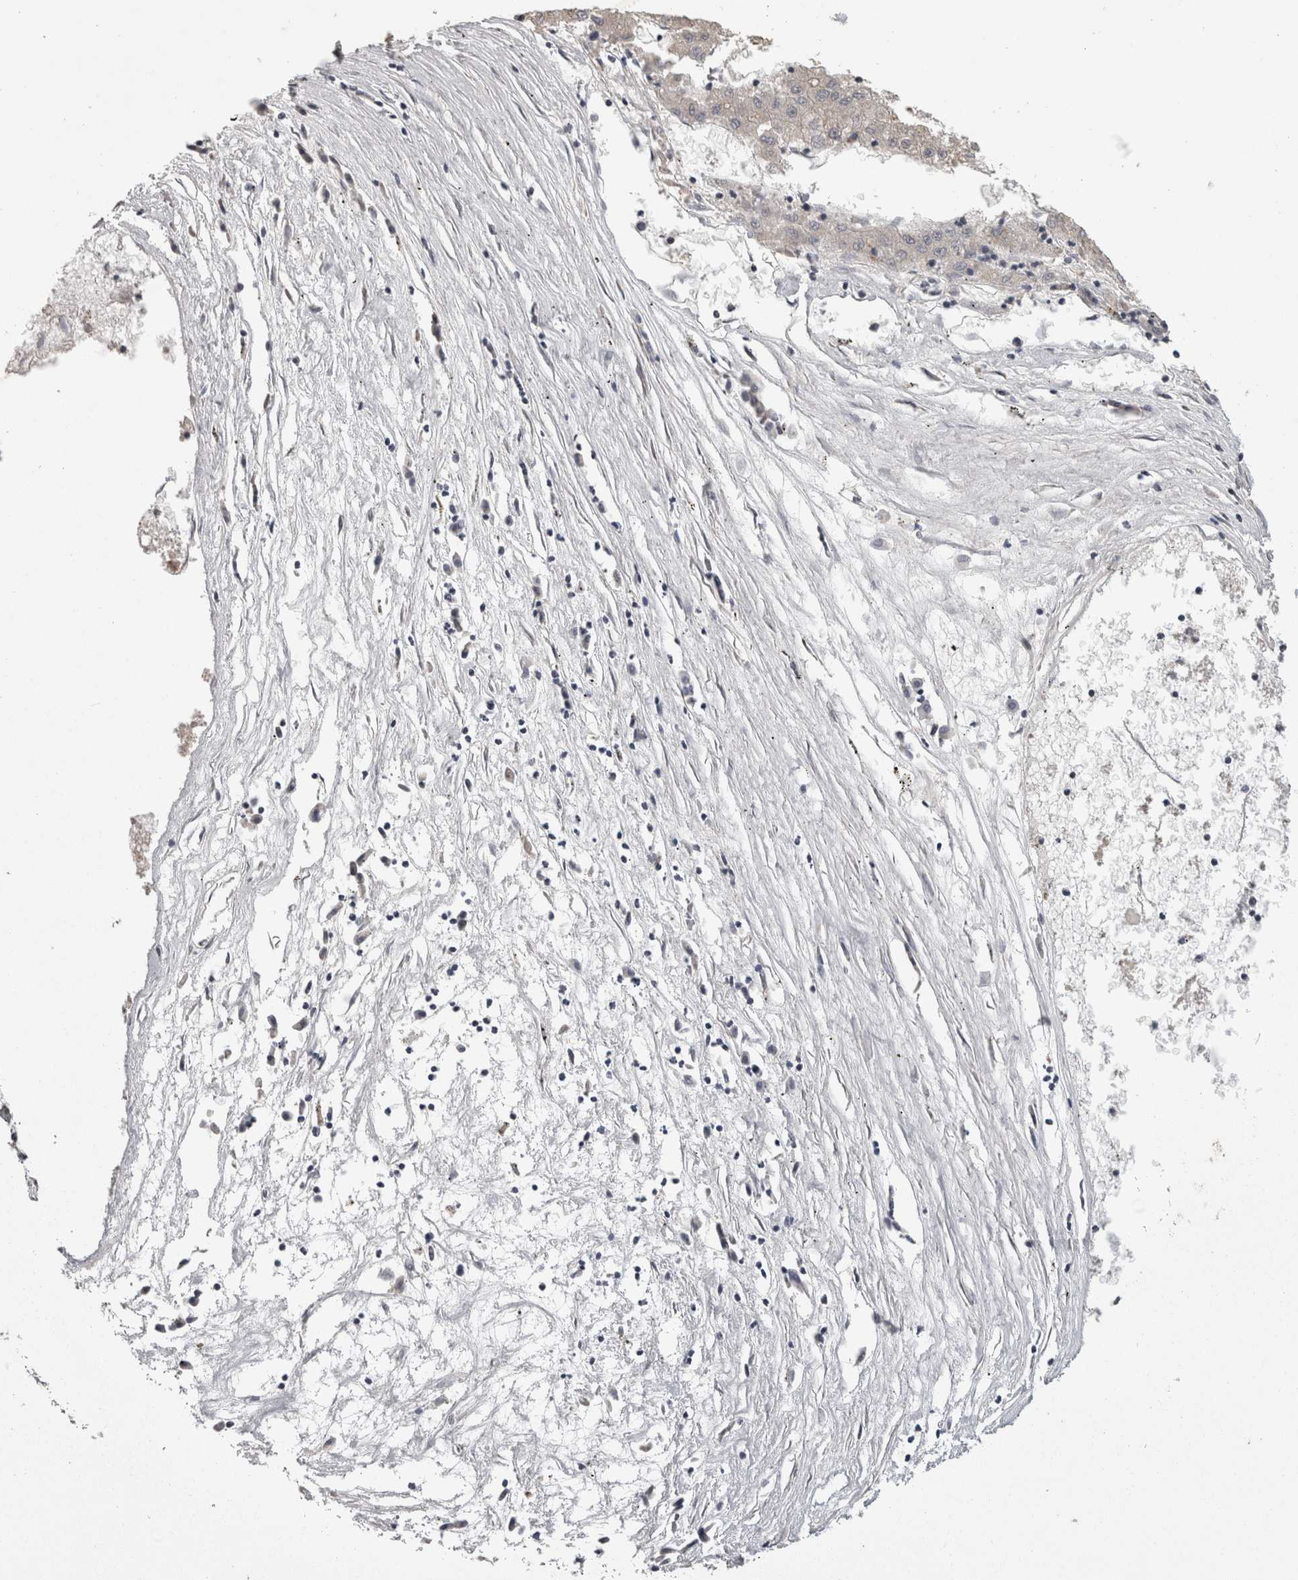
{"staining": {"intensity": "weak", "quantity": "<25%", "location": "cytoplasmic/membranous"}, "tissue": "liver cancer", "cell_type": "Tumor cells", "image_type": "cancer", "snomed": [{"axis": "morphology", "description": "Carcinoma, Hepatocellular, NOS"}, {"axis": "topography", "description": "Liver"}], "caption": "This image is of liver cancer (hepatocellular carcinoma) stained with immunohistochemistry (IHC) to label a protein in brown with the nuclei are counter-stained blue. There is no staining in tumor cells. (Stains: DAB (3,3'-diaminobenzidine) IHC with hematoxylin counter stain, Microscopy: brightfield microscopy at high magnification).", "gene": "RAB29", "patient": {"sex": "male", "age": 72}}